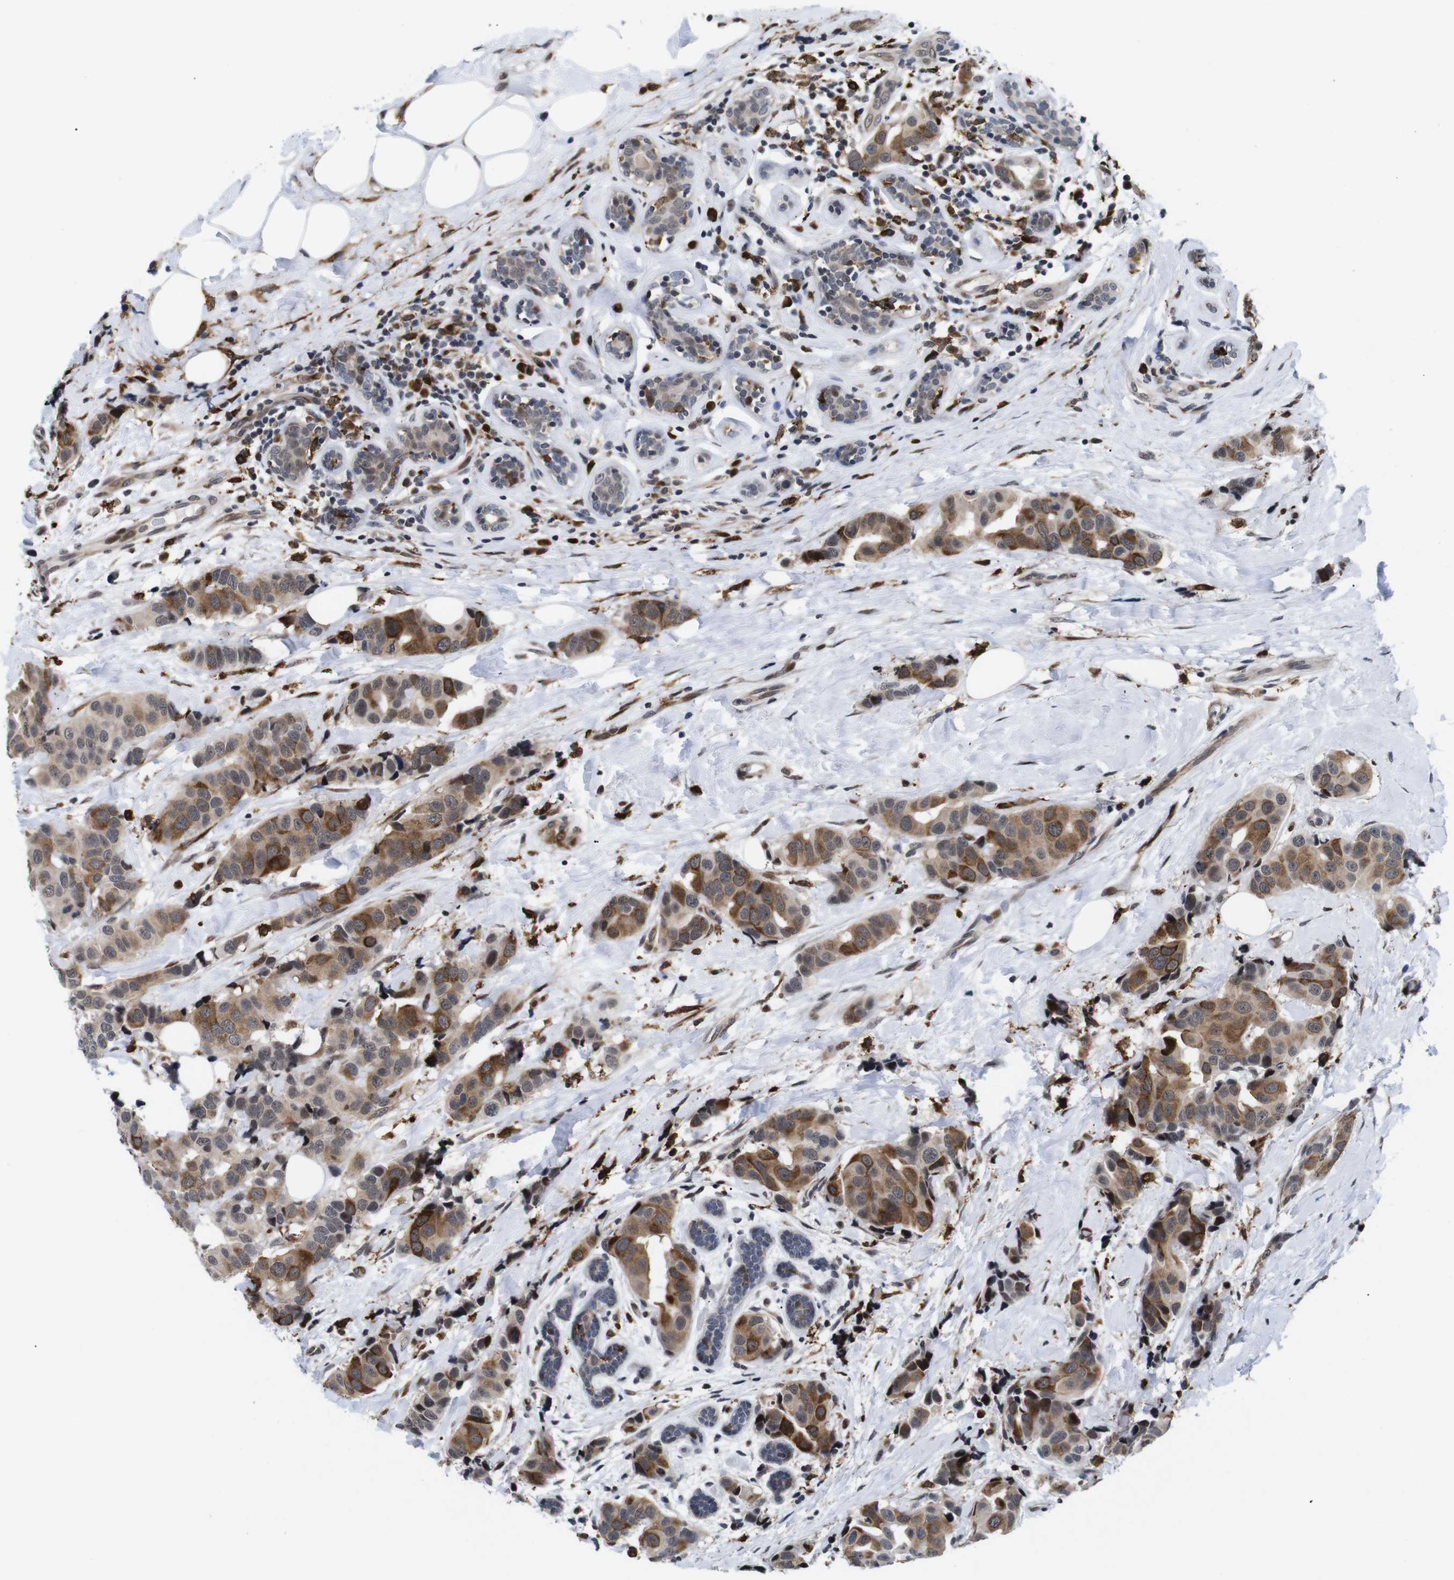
{"staining": {"intensity": "moderate", "quantity": ">75%", "location": "cytoplasmic/membranous,nuclear"}, "tissue": "breast cancer", "cell_type": "Tumor cells", "image_type": "cancer", "snomed": [{"axis": "morphology", "description": "Normal tissue, NOS"}, {"axis": "morphology", "description": "Duct carcinoma"}, {"axis": "topography", "description": "Breast"}], "caption": "The histopathology image exhibits staining of breast cancer, revealing moderate cytoplasmic/membranous and nuclear protein staining (brown color) within tumor cells.", "gene": "EIF4G1", "patient": {"sex": "female", "age": 39}}